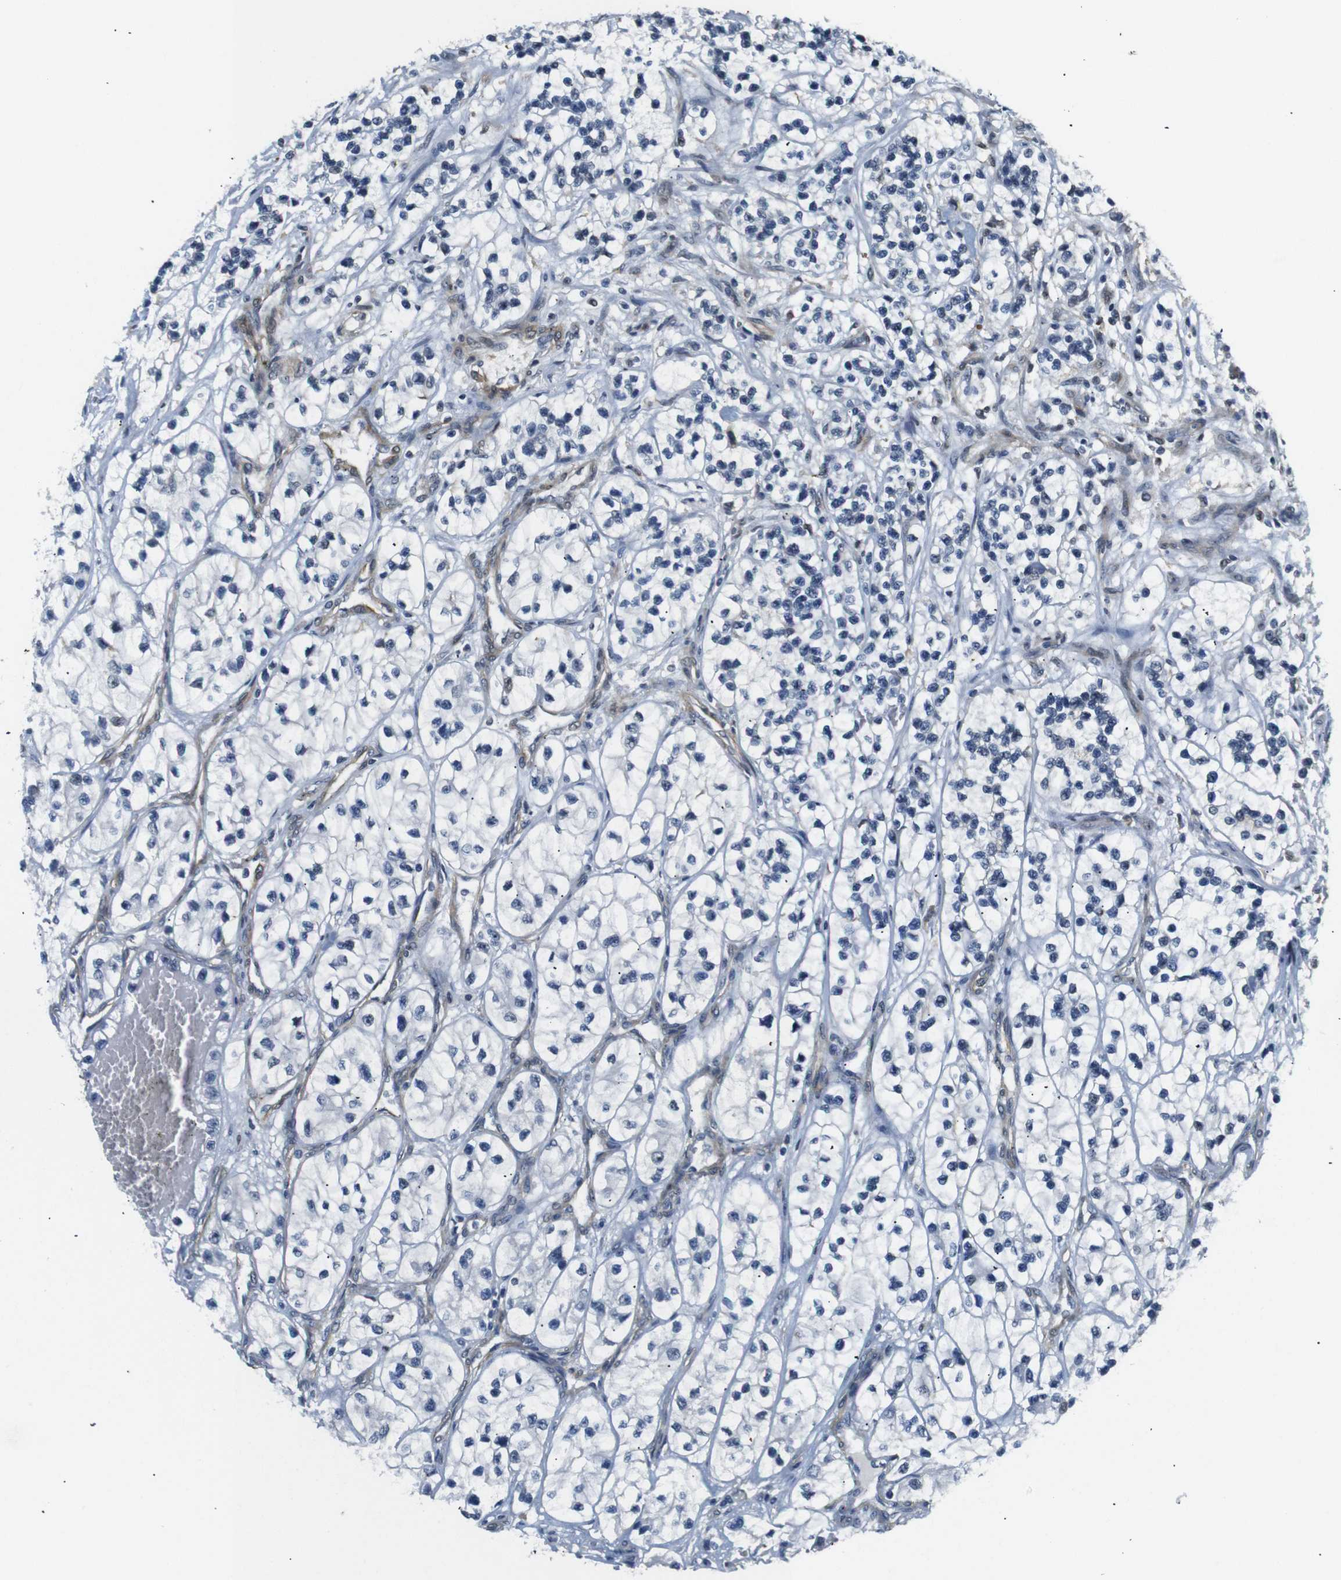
{"staining": {"intensity": "negative", "quantity": "none", "location": "none"}, "tissue": "renal cancer", "cell_type": "Tumor cells", "image_type": "cancer", "snomed": [{"axis": "morphology", "description": "Adenocarcinoma, NOS"}, {"axis": "topography", "description": "Kidney"}], "caption": "An image of human renal cancer (adenocarcinoma) is negative for staining in tumor cells.", "gene": "PARN", "patient": {"sex": "female", "age": 57}}